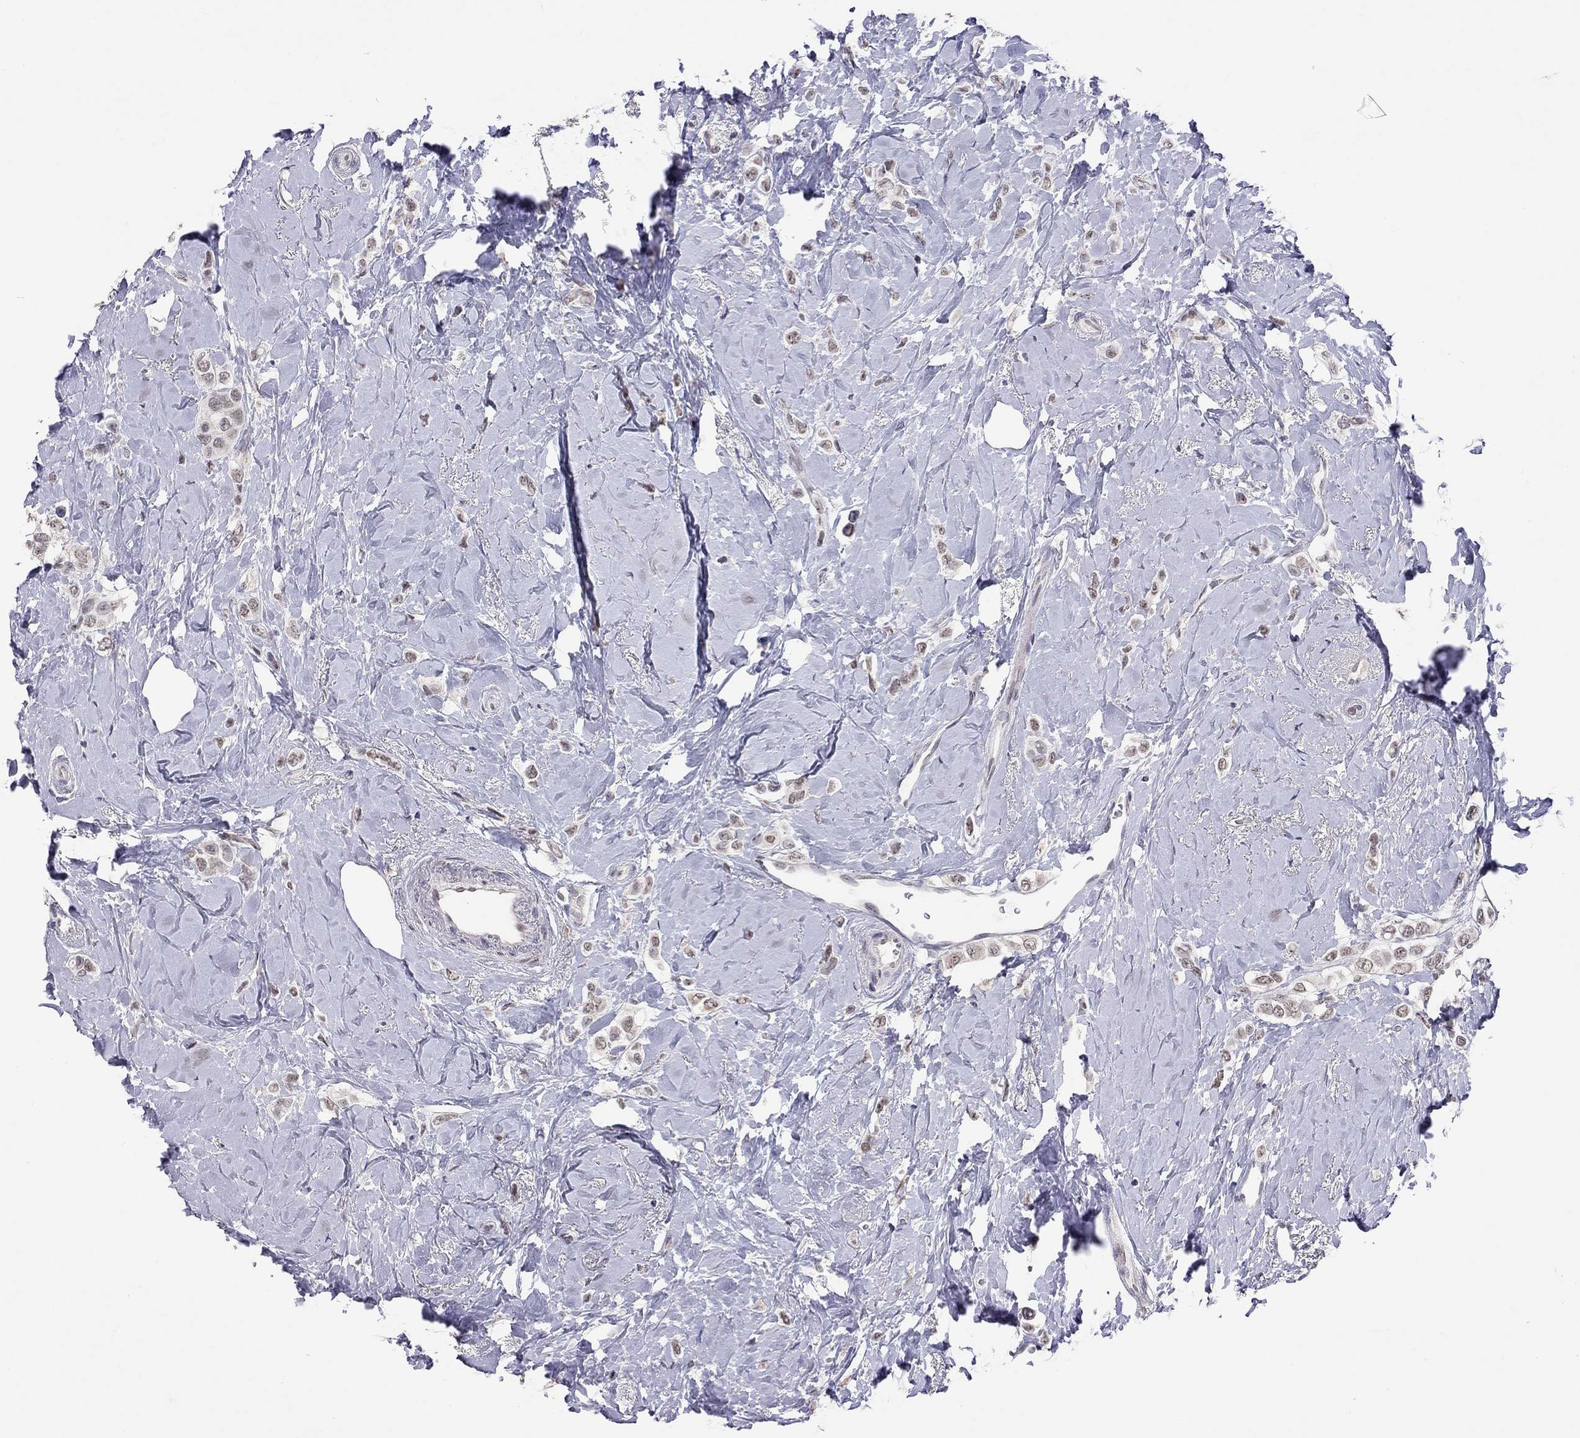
{"staining": {"intensity": "weak", "quantity": "25%-75%", "location": "nuclear"}, "tissue": "breast cancer", "cell_type": "Tumor cells", "image_type": "cancer", "snomed": [{"axis": "morphology", "description": "Lobular carcinoma"}, {"axis": "topography", "description": "Breast"}], "caption": "Protein expression analysis of human breast lobular carcinoma reveals weak nuclear staining in approximately 25%-75% of tumor cells. The staining was performed using DAB (3,3'-diaminobenzidine) to visualize the protein expression in brown, while the nuclei were stained in blue with hematoxylin (Magnification: 20x).", "gene": "HES5", "patient": {"sex": "female", "age": 66}}